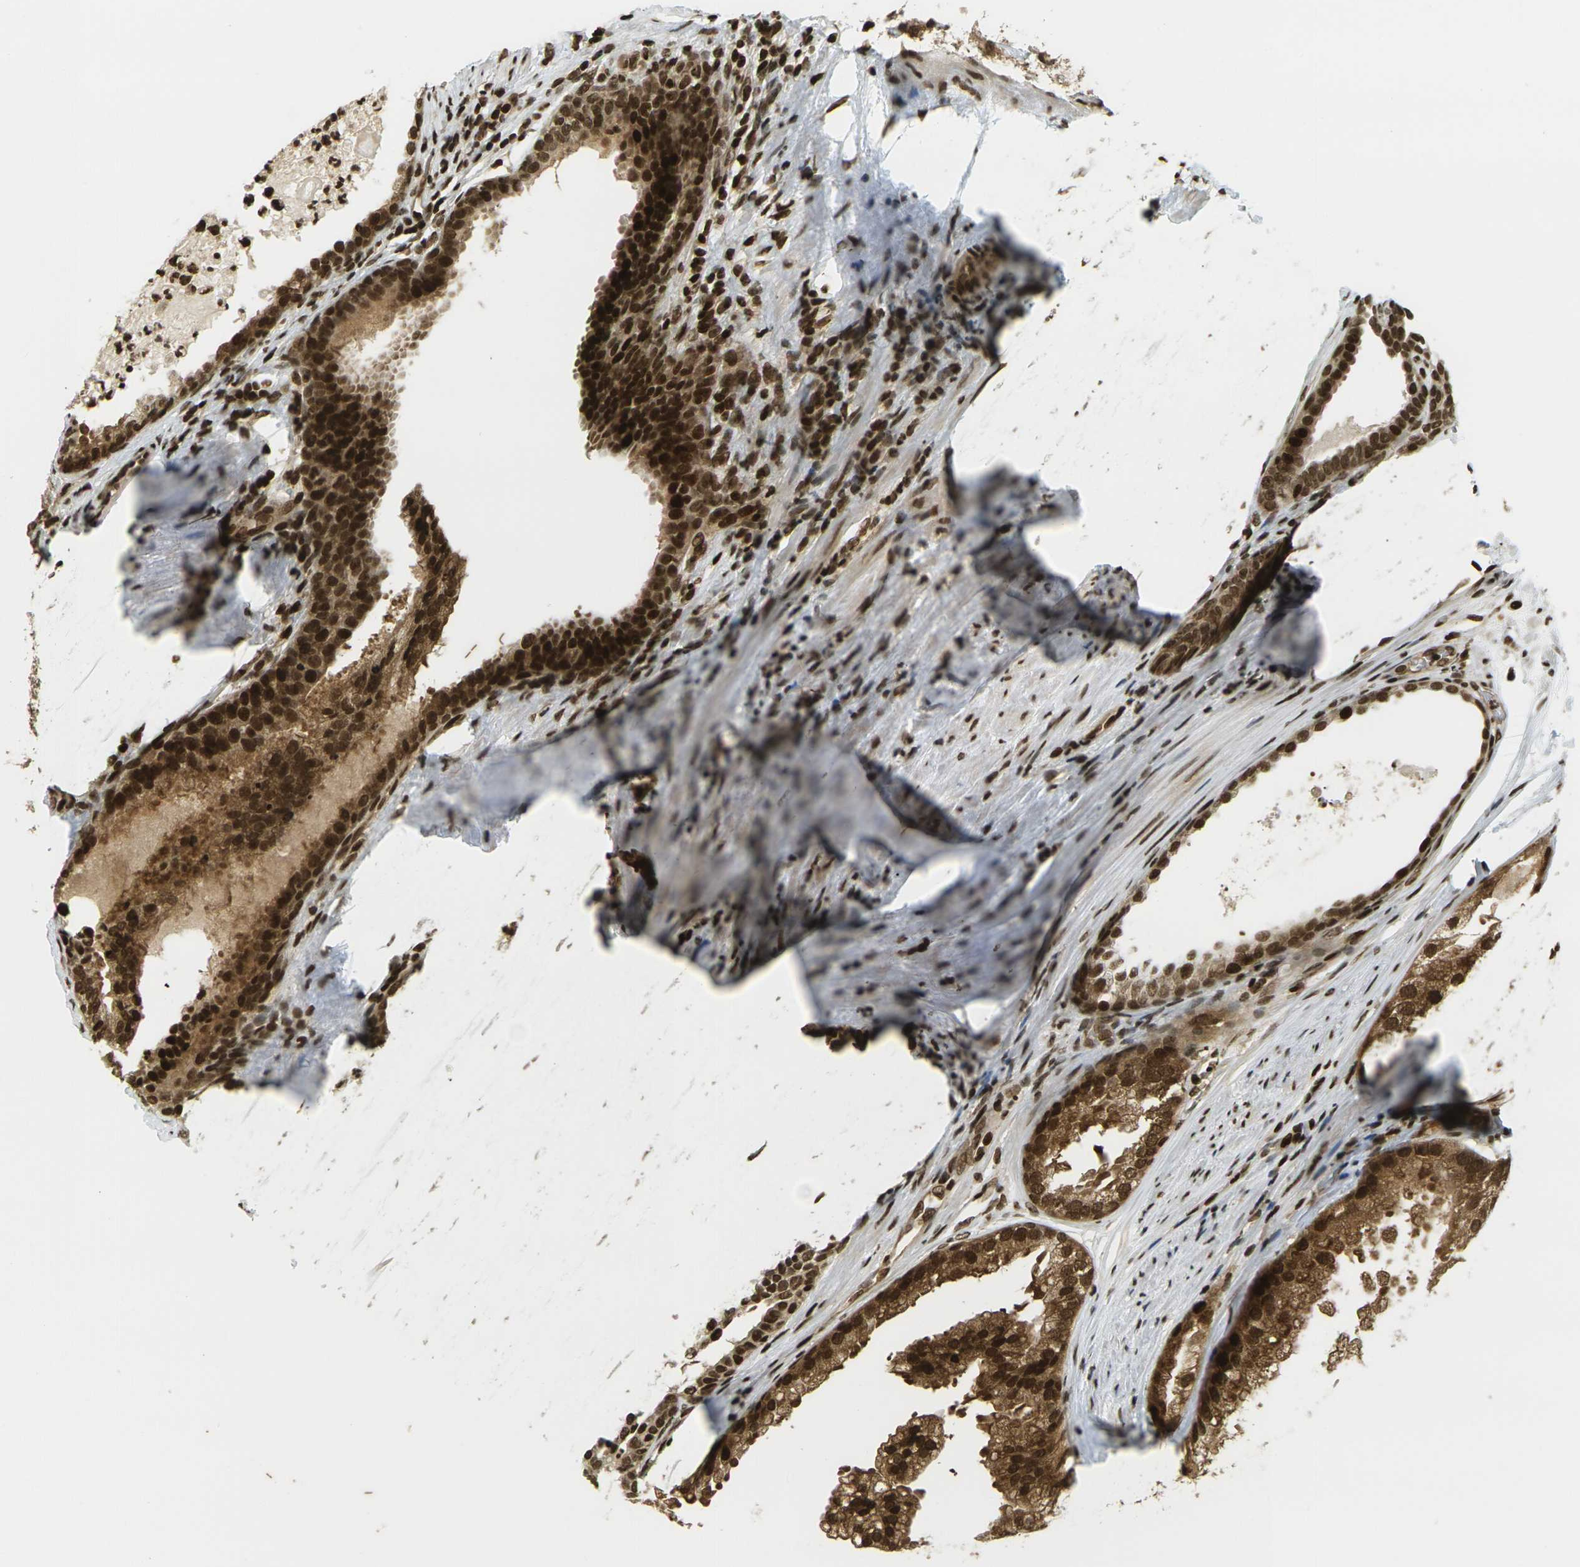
{"staining": {"intensity": "strong", "quantity": ">75%", "location": "cytoplasmic/membranous,nuclear"}, "tissue": "prostate cancer", "cell_type": "Tumor cells", "image_type": "cancer", "snomed": [{"axis": "morphology", "description": "Adenocarcinoma, Low grade"}, {"axis": "topography", "description": "Prostate"}], "caption": "Strong cytoplasmic/membranous and nuclear staining is appreciated in about >75% of tumor cells in adenocarcinoma (low-grade) (prostate). The staining is performed using DAB (3,3'-diaminobenzidine) brown chromogen to label protein expression. The nuclei are counter-stained blue using hematoxylin.", "gene": "RUVBL2", "patient": {"sex": "male", "age": 69}}